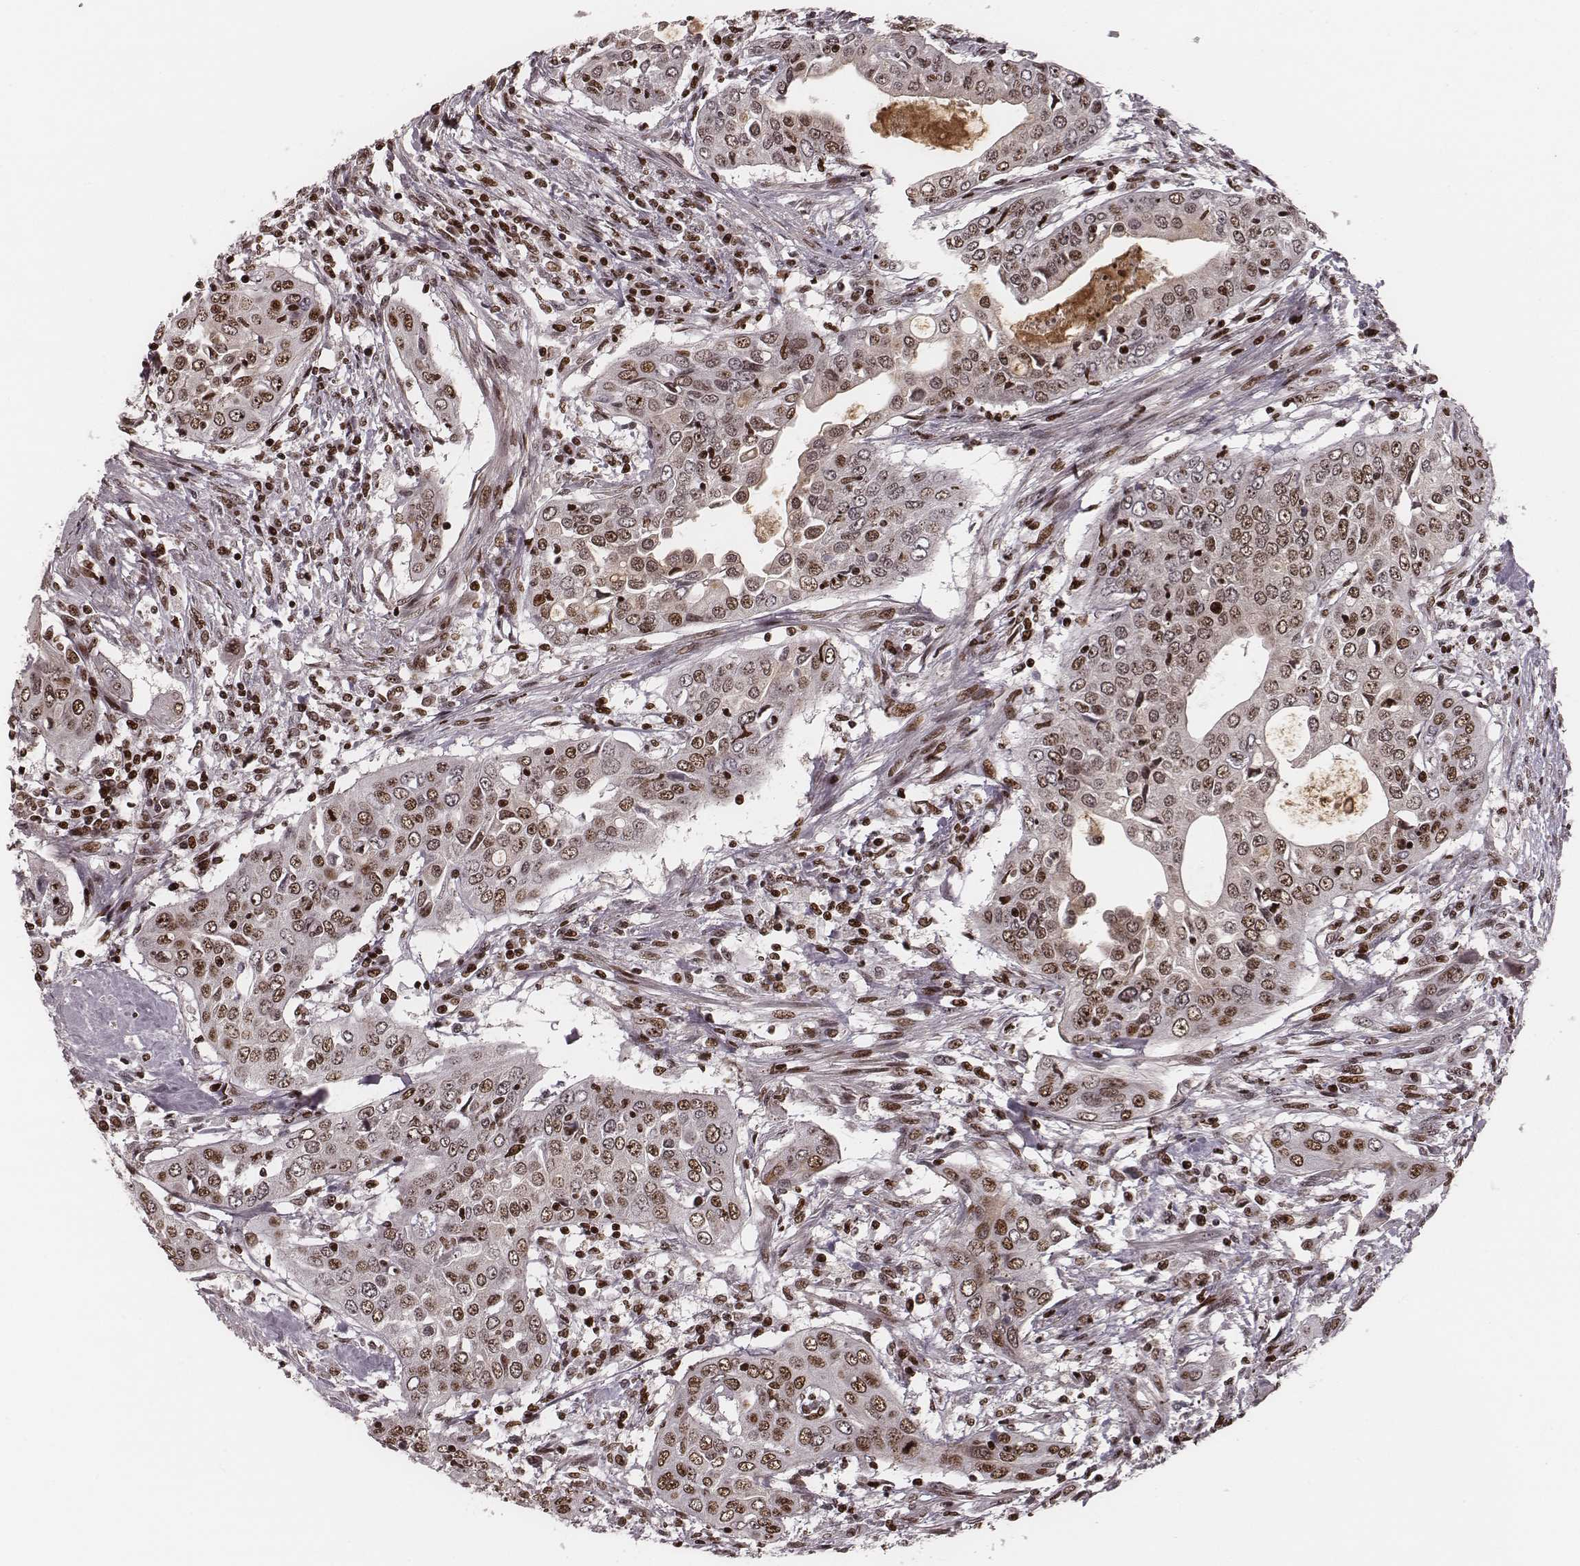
{"staining": {"intensity": "moderate", "quantity": ">75%", "location": "nuclear"}, "tissue": "urothelial cancer", "cell_type": "Tumor cells", "image_type": "cancer", "snomed": [{"axis": "morphology", "description": "Urothelial carcinoma, High grade"}, {"axis": "topography", "description": "Urinary bladder"}], "caption": "Moderate nuclear protein expression is seen in about >75% of tumor cells in urothelial cancer.", "gene": "VRK3", "patient": {"sex": "male", "age": 82}}